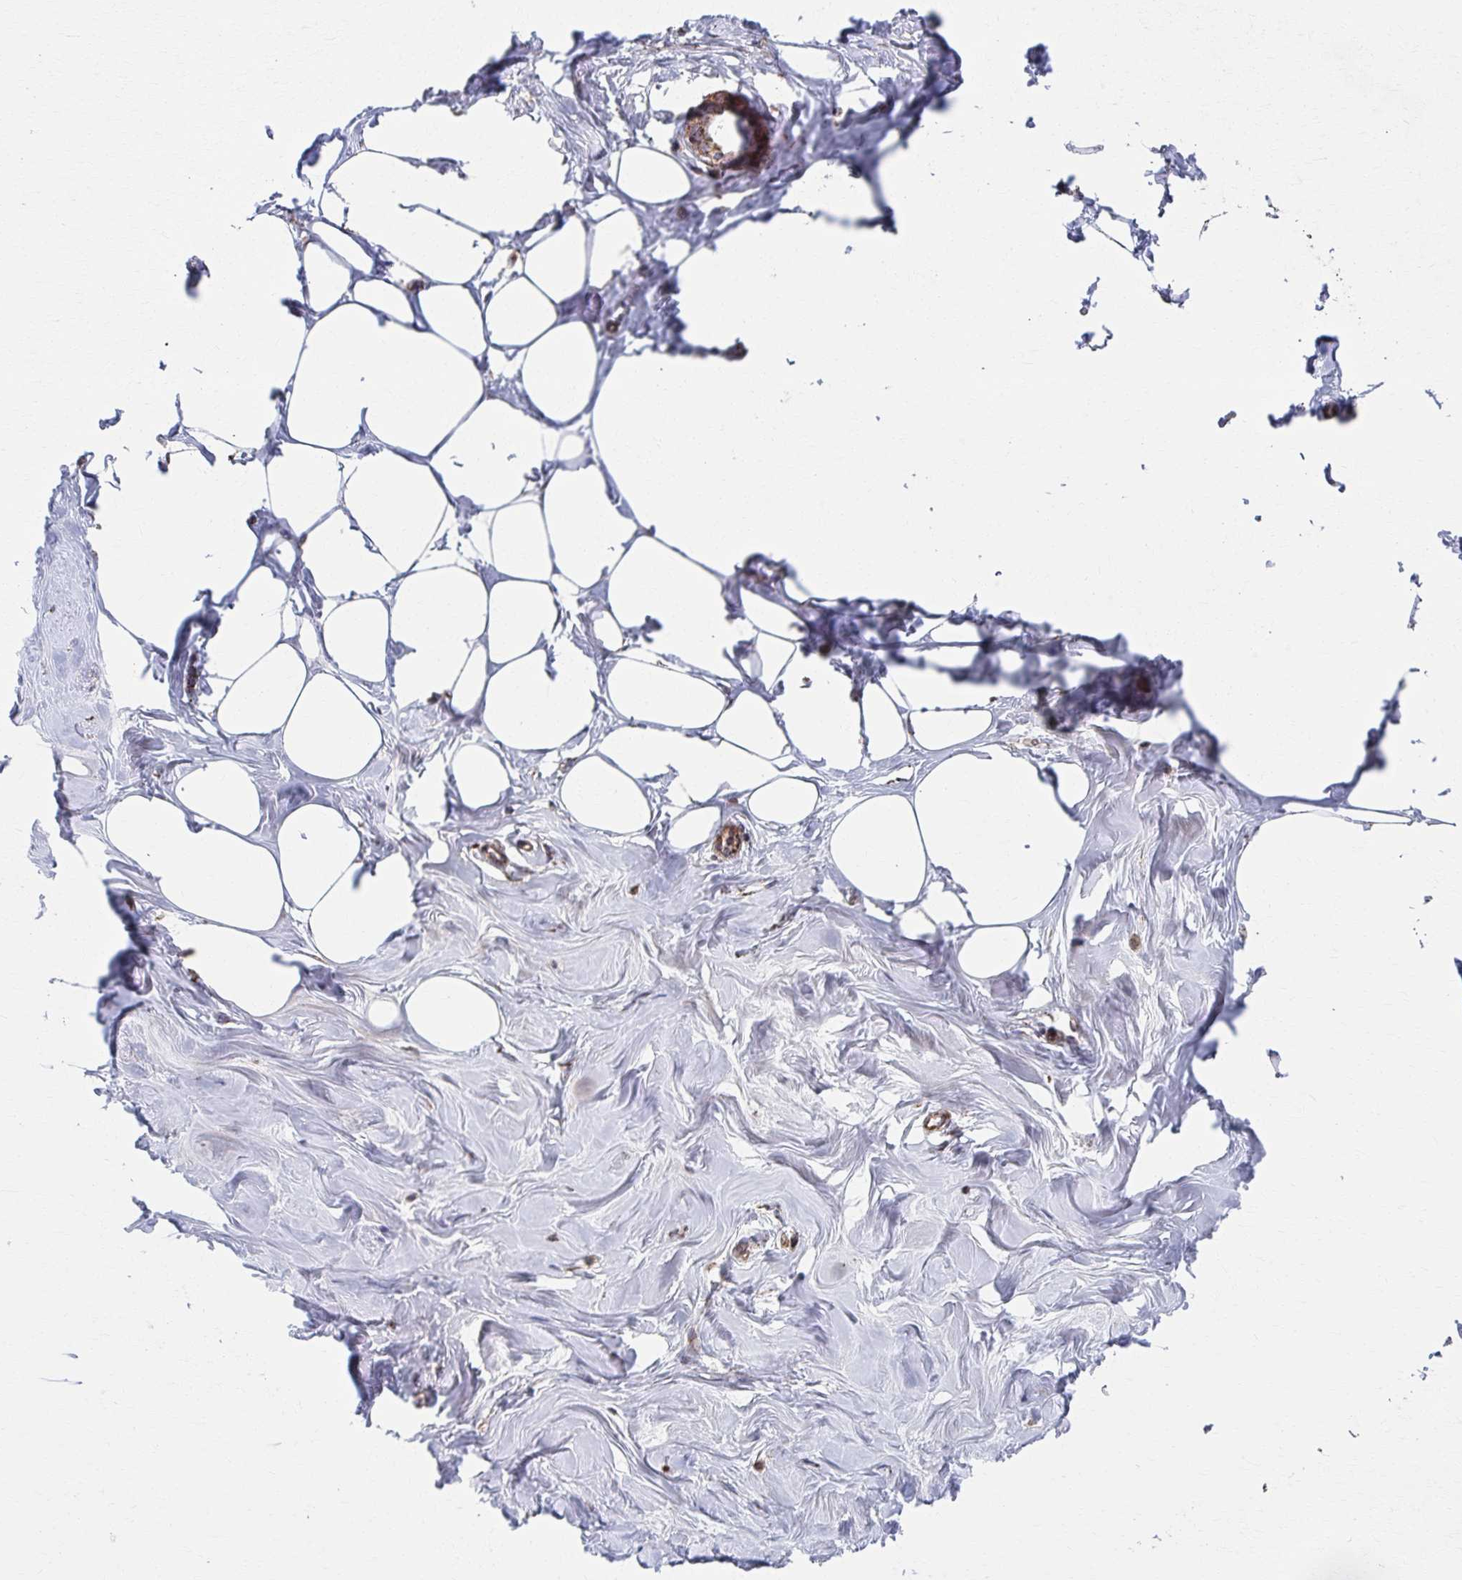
{"staining": {"intensity": "negative", "quantity": "none", "location": "none"}, "tissue": "breast", "cell_type": "Adipocytes", "image_type": "normal", "snomed": [{"axis": "morphology", "description": "Normal tissue, NOS"}, {"axis": "topography", "description": "Breast"}], "caption": "The histopathology image displays no significant expression in adipocytes of breast.", "gene": "SAT1", "patient": {"sex": "female", "age": 27}}